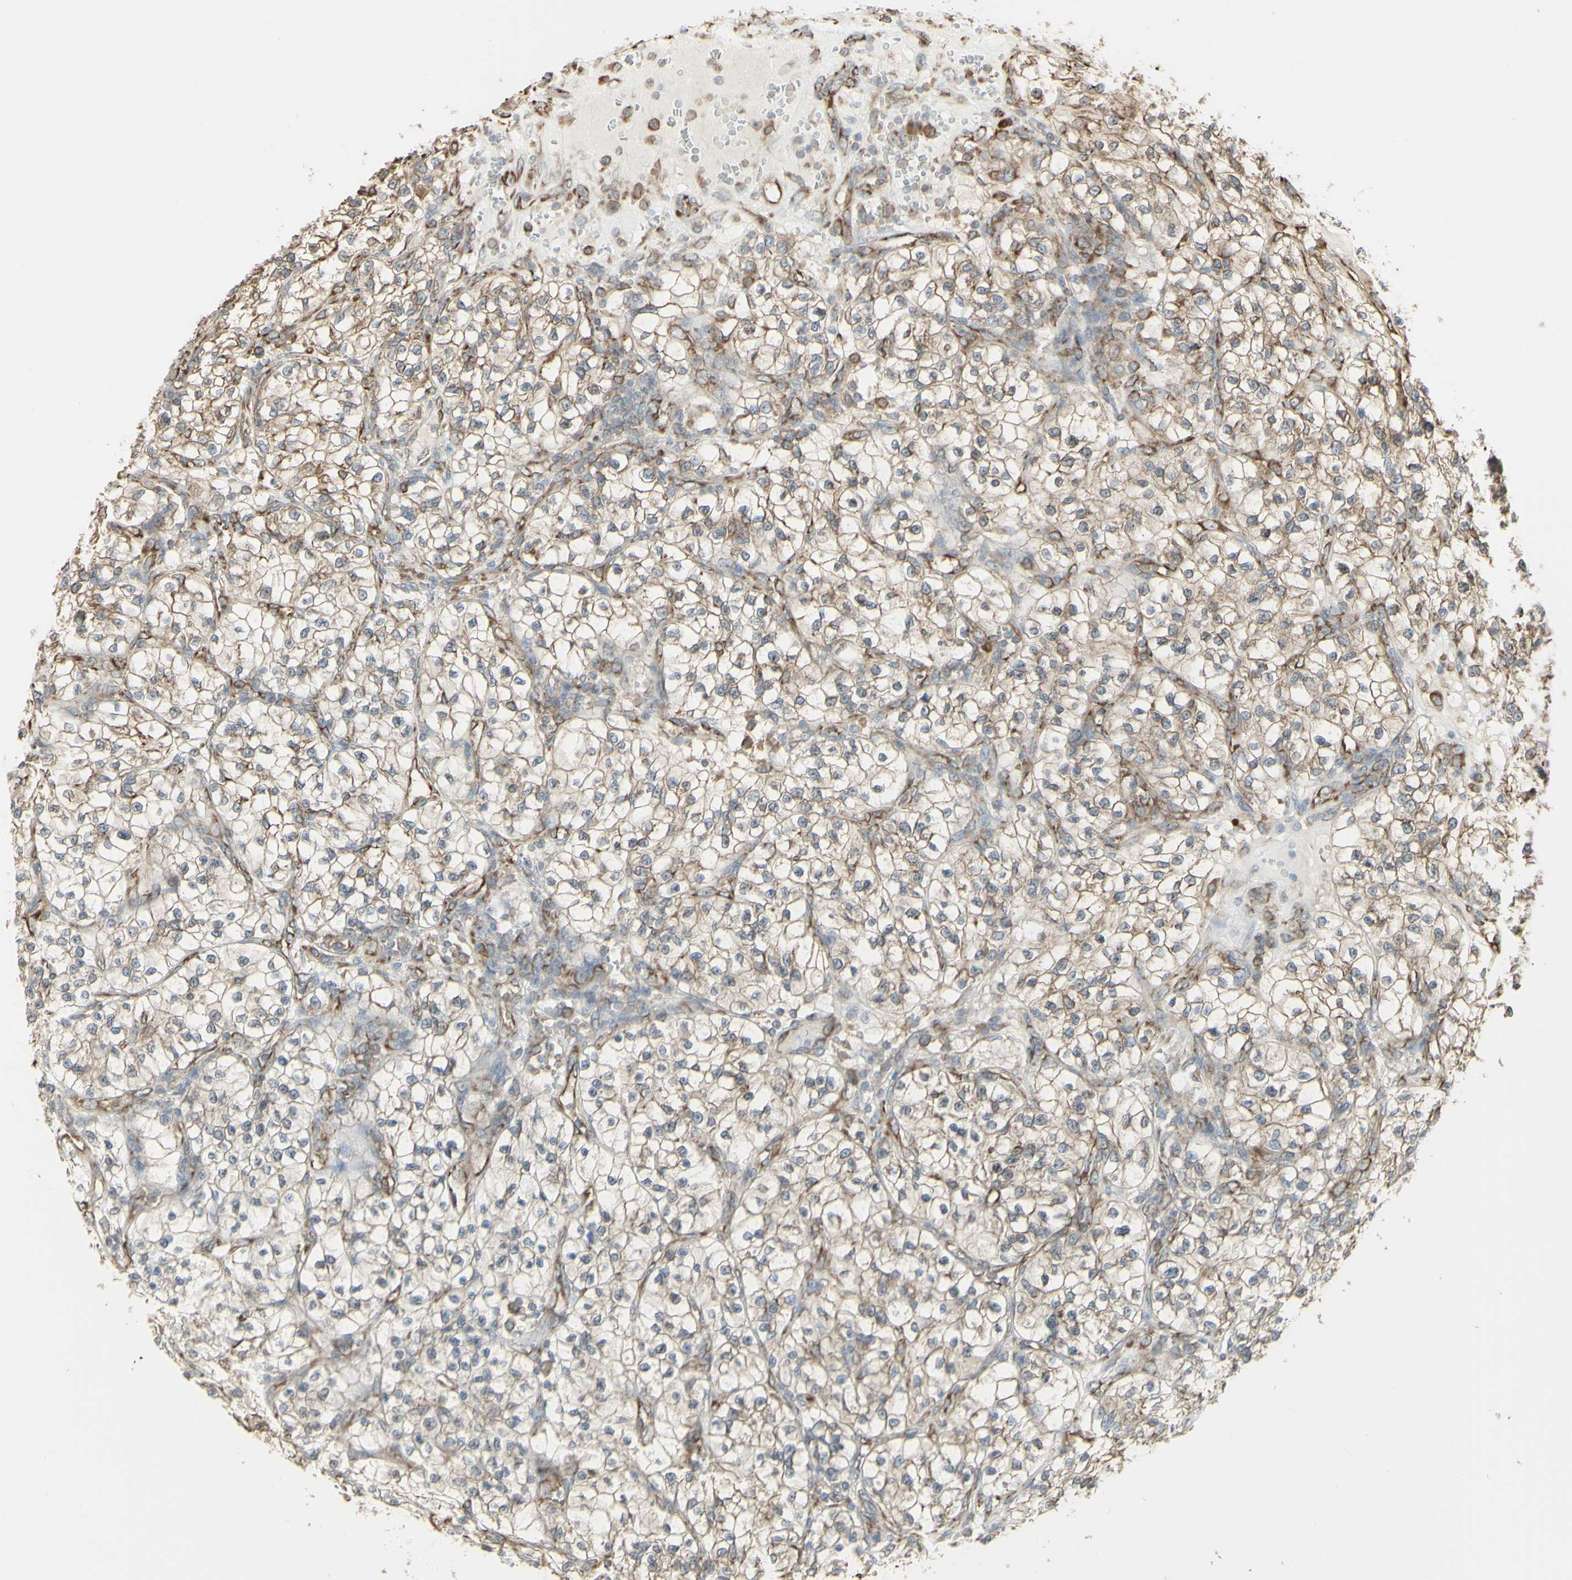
{"staining": {"intensity": "weak", "quantity": ">75%", "location": "cytoplasmic/membranous"}, "tissue": "renal cancer", "cell_type": "Tumor cells", "image_type": "cancer", "snomed": [{"axis": "morphology", "description": "Adenocarcinoma, NOS"}, {"axis": "topography", "description": "Kidney"}], "caption": "Protein analysis of adenocarcinoma (renal) tissue exhibits weak cytoplasmic/membranous expression in about >75% of tumor cells. The protein of interest is stained brown, and the nuclei are stained in blue (DAB IHC with brightfield microscopy, high magnification).", "gene": "EEF1B2", "patient": {"sex": "female", "age": 57}}